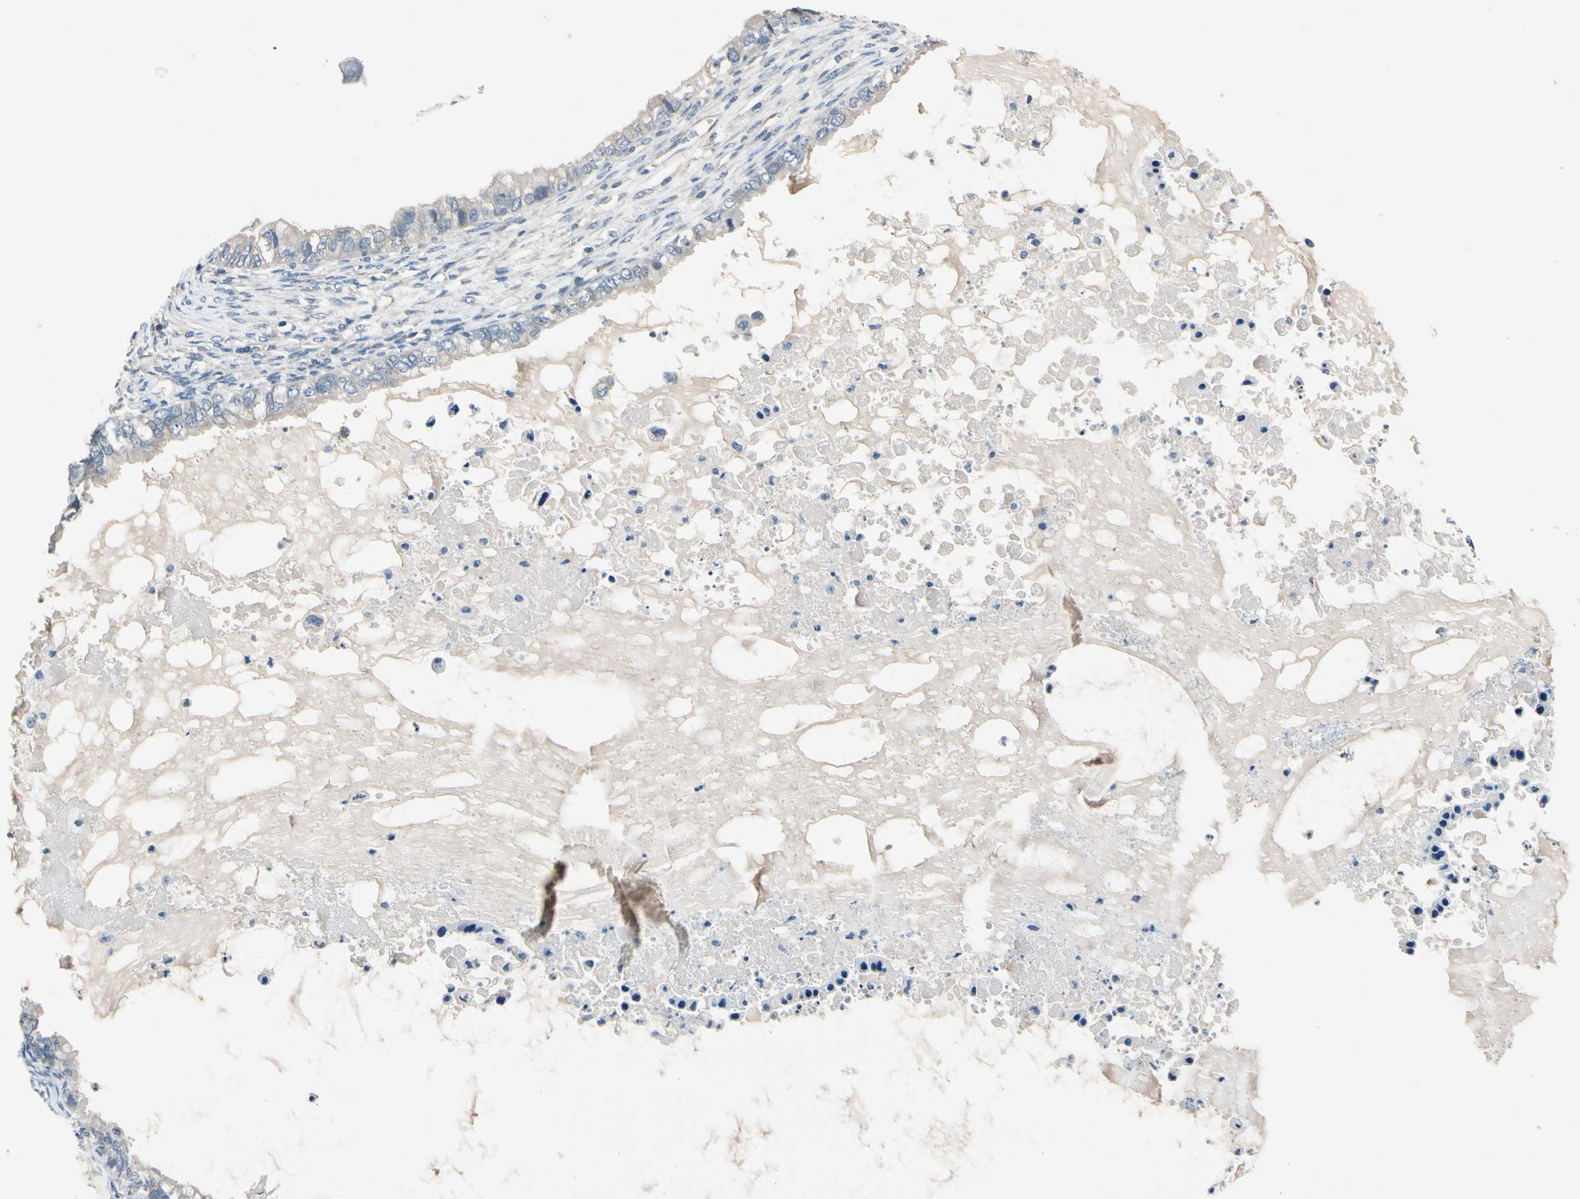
{"staining": {"intensity": "weak", "quantity": "25%-75%", "location": "cytoplasmic/membranous"}, "tissue": "ovarian cancer", "cell_type": "Tumor cells", "image_type": "cancer", "snomed": [{"axis": "morphology", "description": "Cystadenocarcinoma, mucinous, NOS"}, {"axis": "topography", "description": "Ovary"}], "caption": "Mucinous cystadenocarcinoma (ovarian) stained for a protein exhibits weak cytoplasmic/membranous positivity in tumor cells.", "gene": "SELENOK", "patient": {"sex": "female", "age": 80}}